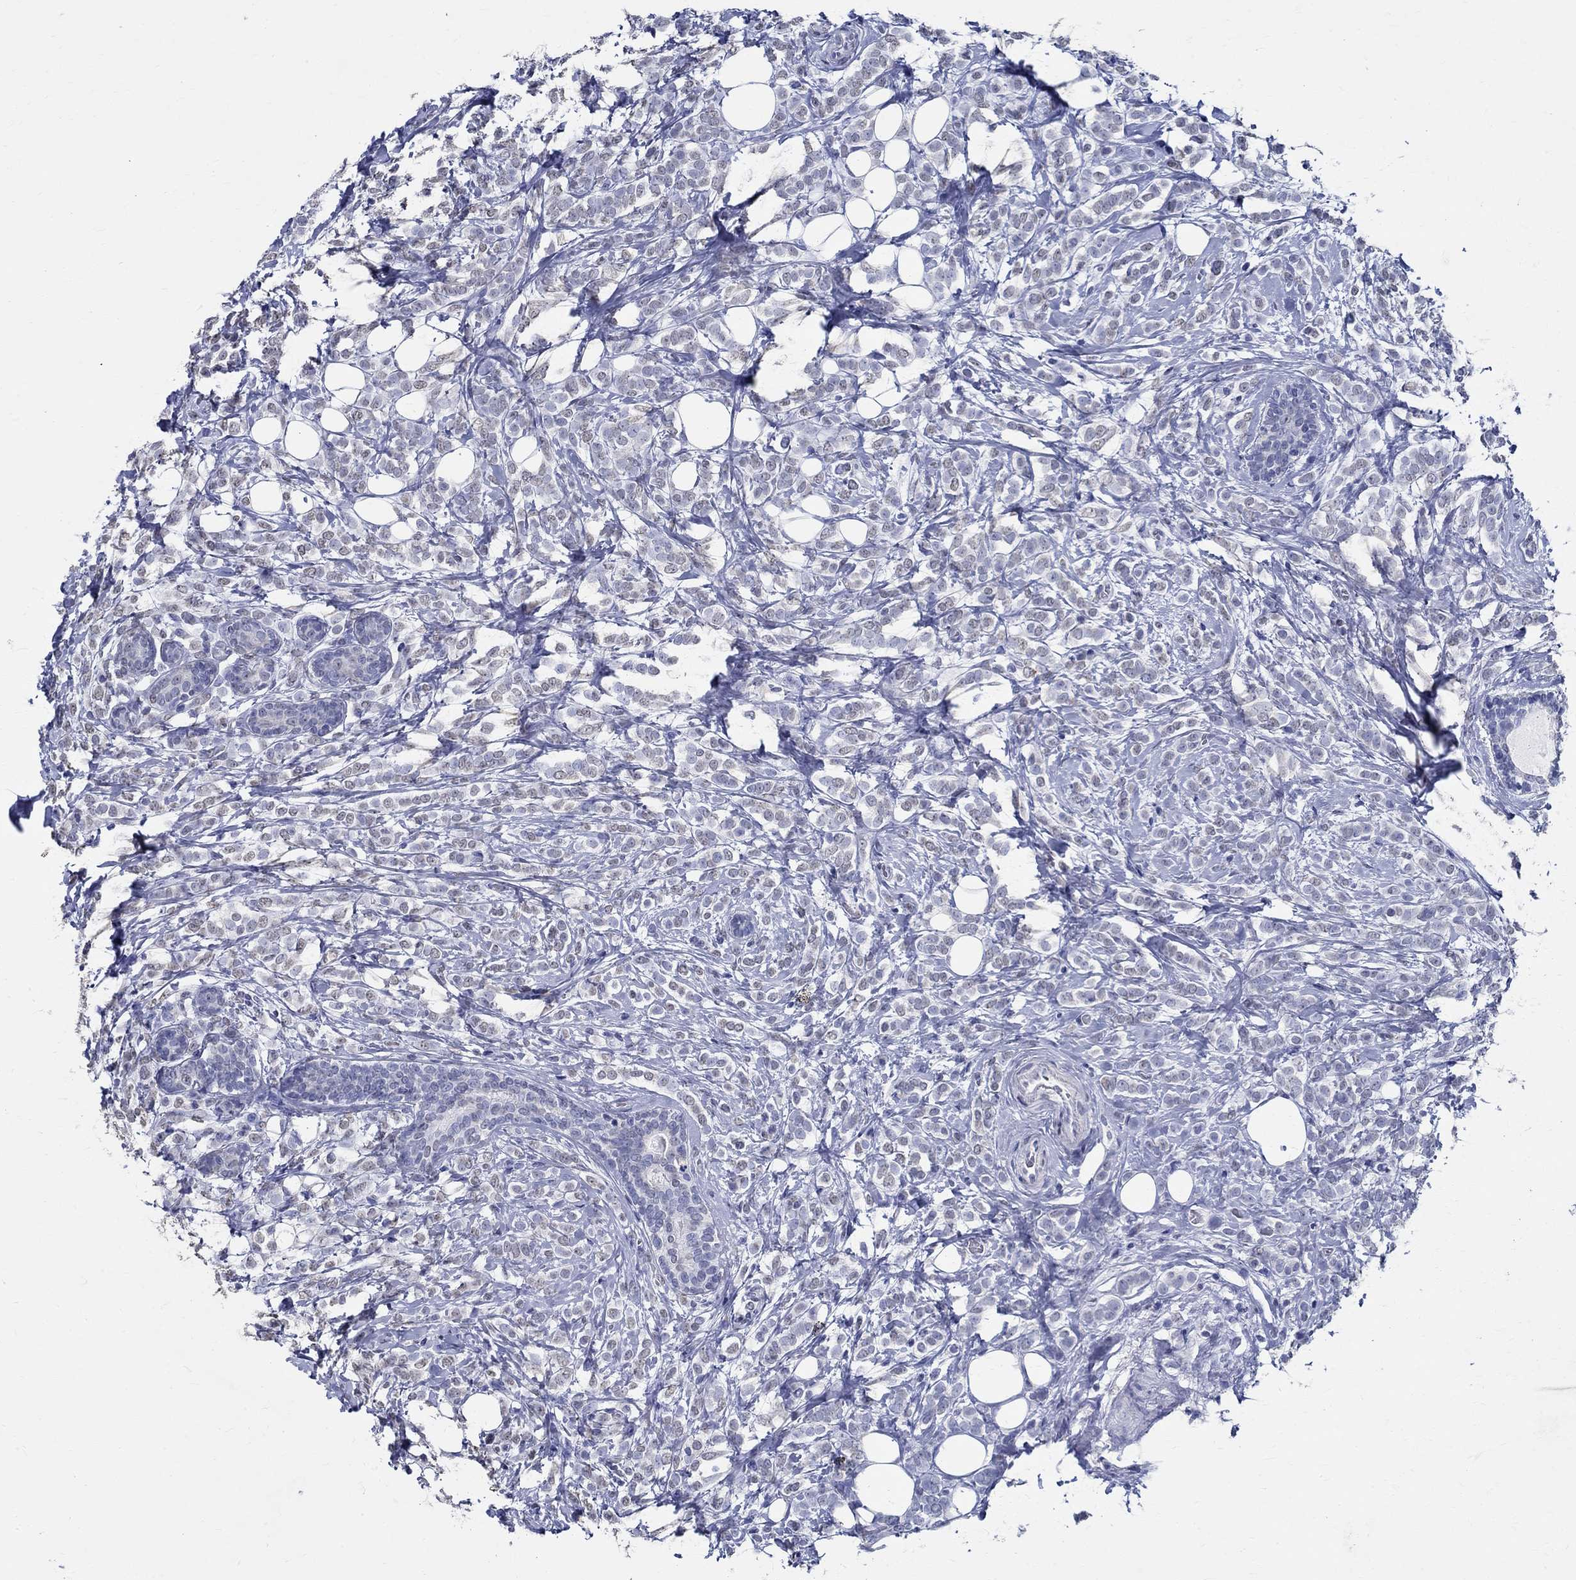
{"staining": {"intensity": "negative", "quantity": "none", "location": "none"}, "tissue": "breast cancer", "cell_type": "Tumor cells", "image_type": "cancer", "snomed": [{"axis": "morphology", "description": "Lobular carcinoma"}, {"axis": "topography", "description": "Breast"}], "caption": "This micrograph is of lobular carcinoma (breast) stained with immunohistochemistry (IHC) to label a protein in brown with the nuclei are counter-stained blue. There is no staining in tumor cells.", "gene": "TSPAN16", "patient": {"sex": "female", "age": 49}}